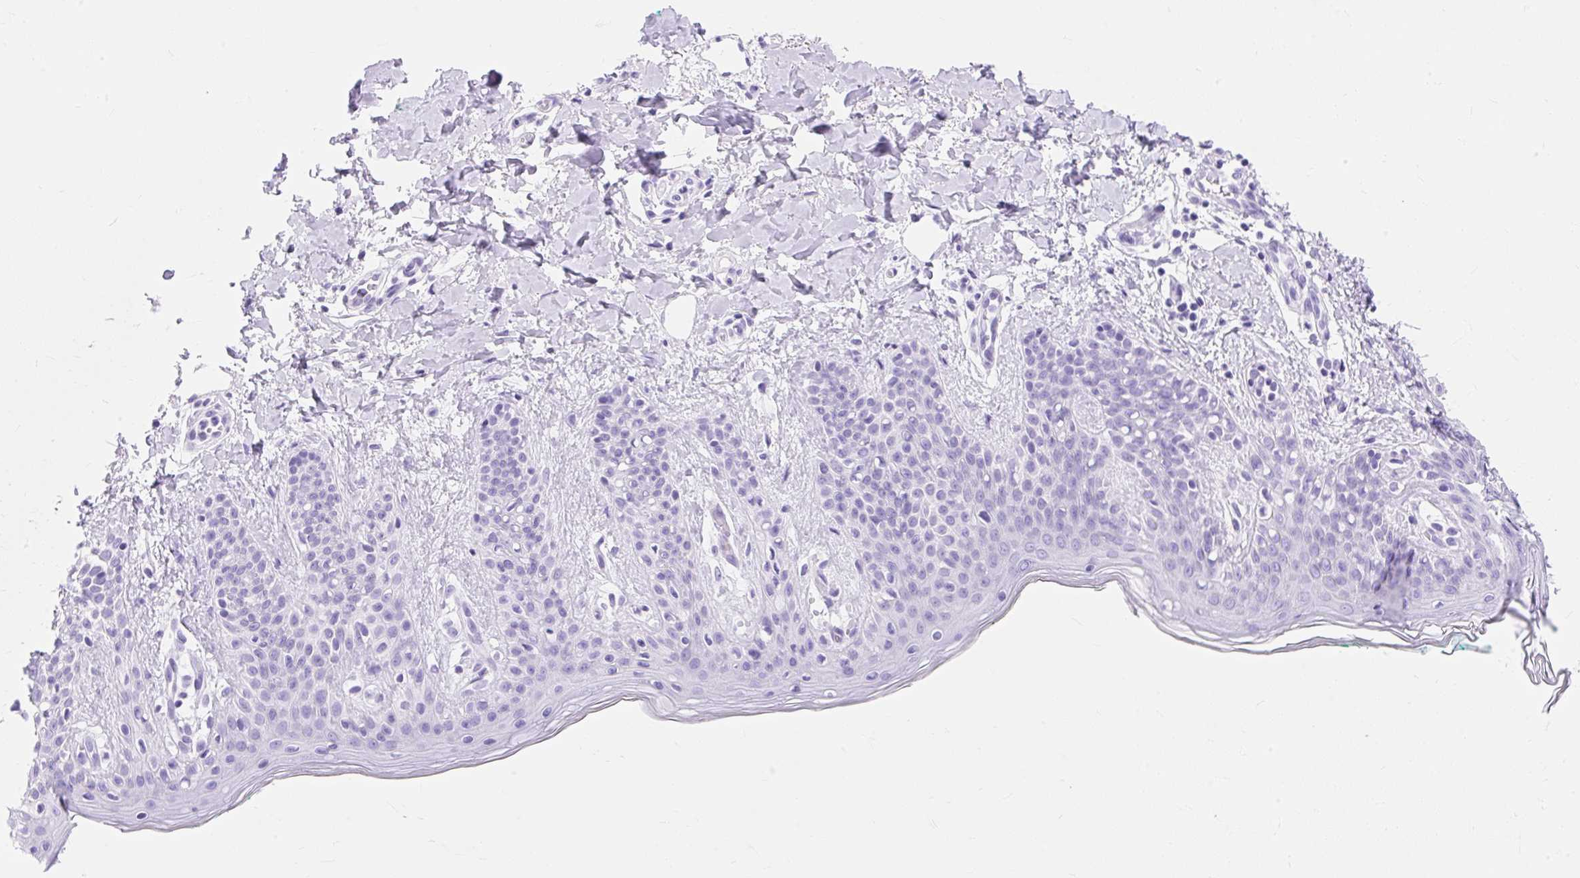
{"staining": {"intensity": "negative", "quantity": "none", "location": "none"}, "tissue": "skin", "cell_type": "Fibroblasts", "image_type": "normal", "snomed": [{"axis": "morphology", "description": "Normal tissue, NOS"}, {"axis": "topography", "description": "Skin"}], "caption": "High power microscopy image of an immunohistochemistry photomicrograph of benign skin, revealing no significant positivity in fibroblasts. (Brightfield microscopy of DAB immunohistochemistry (IHC) at high magnification).", "gene": "MBP", "patient": {"sex": "male", "age": 16}}